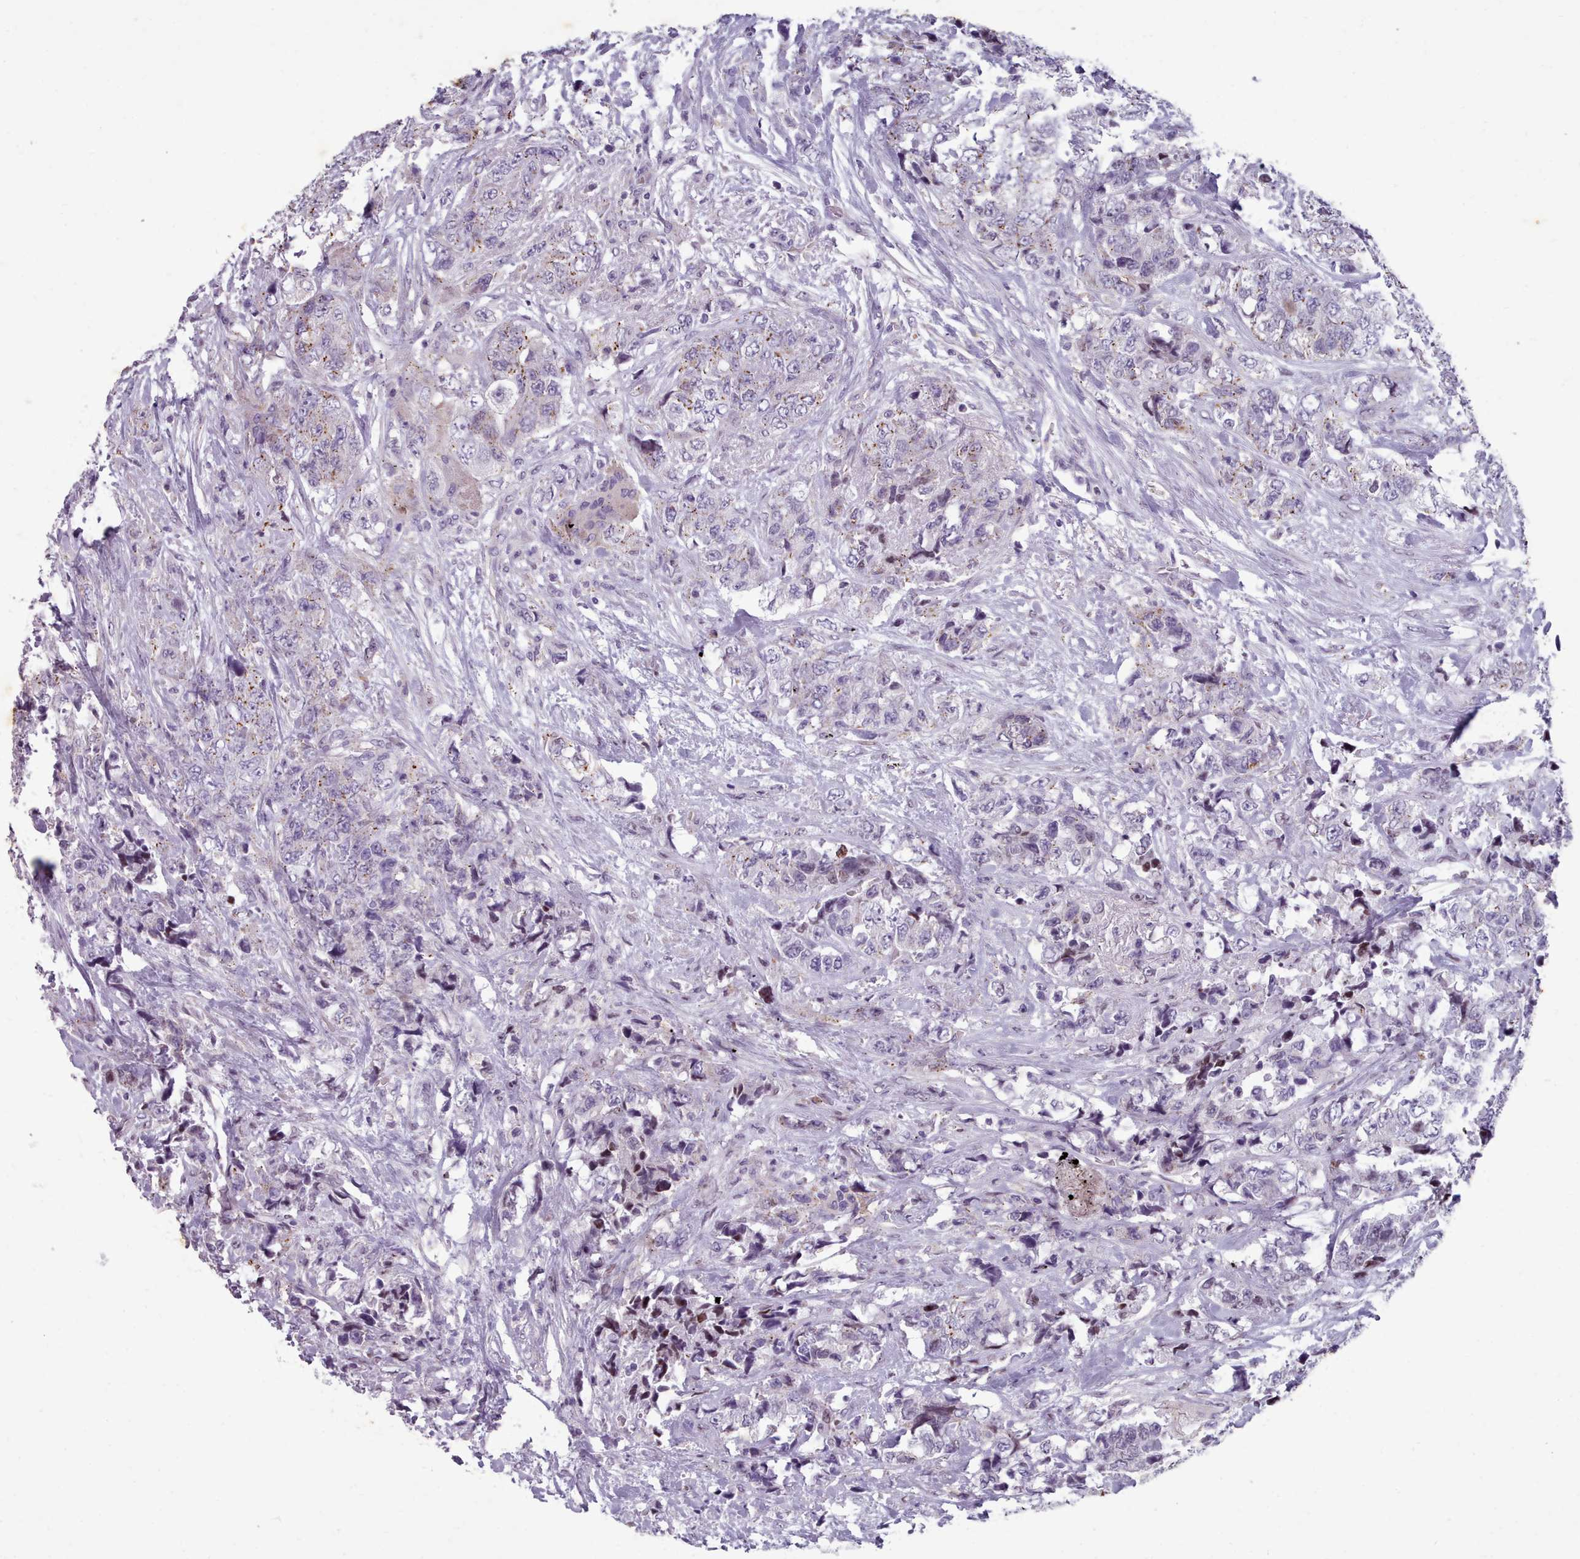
{"staining": {"intensity": "weak", "quantity": "<25%", "location": "cytoplasmic/membranous"}, "tissue": "urothelial cancer", "cell_type": "Tumor cells", "image_type": "cancer", "snomed": [{"axis": "morphology", "description": "Urothelial carcinoma, High grade"}, {"axis": "topography", "description": "Urinary bladder"}], "caption": "An IHC photomicrograph of high-grade urothelial carcinoma is shown. There is no staining in tumor cells of high-grade urothelial carcinoma.", "gene": "KCNT2", "patient": {"sex": "female", "age": 78}}